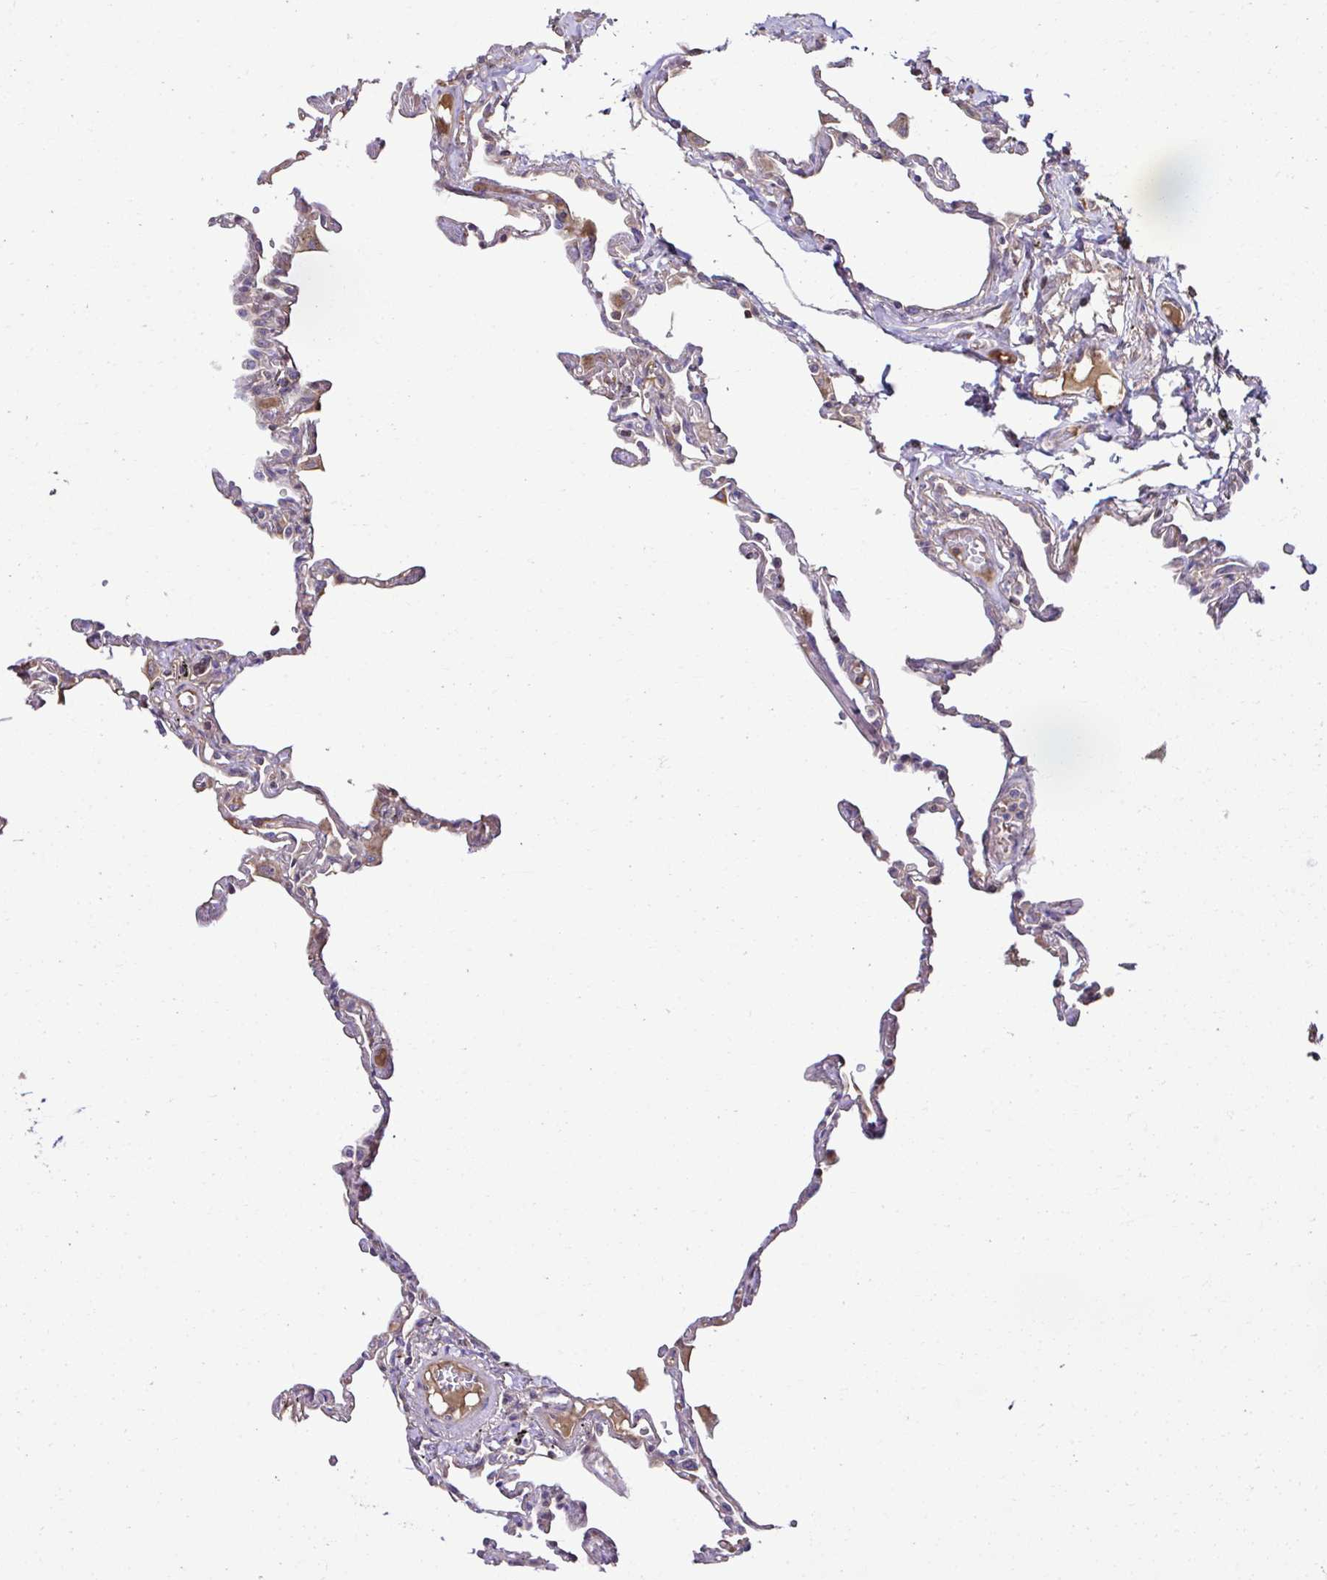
{"staining": {"intensity": "negative", "quantity": "none", "location": "none"}, "tissue": "lung", "cell_type": "Alveolar cells", "image_type": "normal", "snomed": [{"axis": "morphology", "description": "Normal tissue, NOS"}, {"axis": "topography", "description": "Lung"}], "caption": "Micrograph shows no protein staining in alveolar cells of benign lung.", "gene": "CCDC85C", "patient": {"sex": "female", "age": 67}}